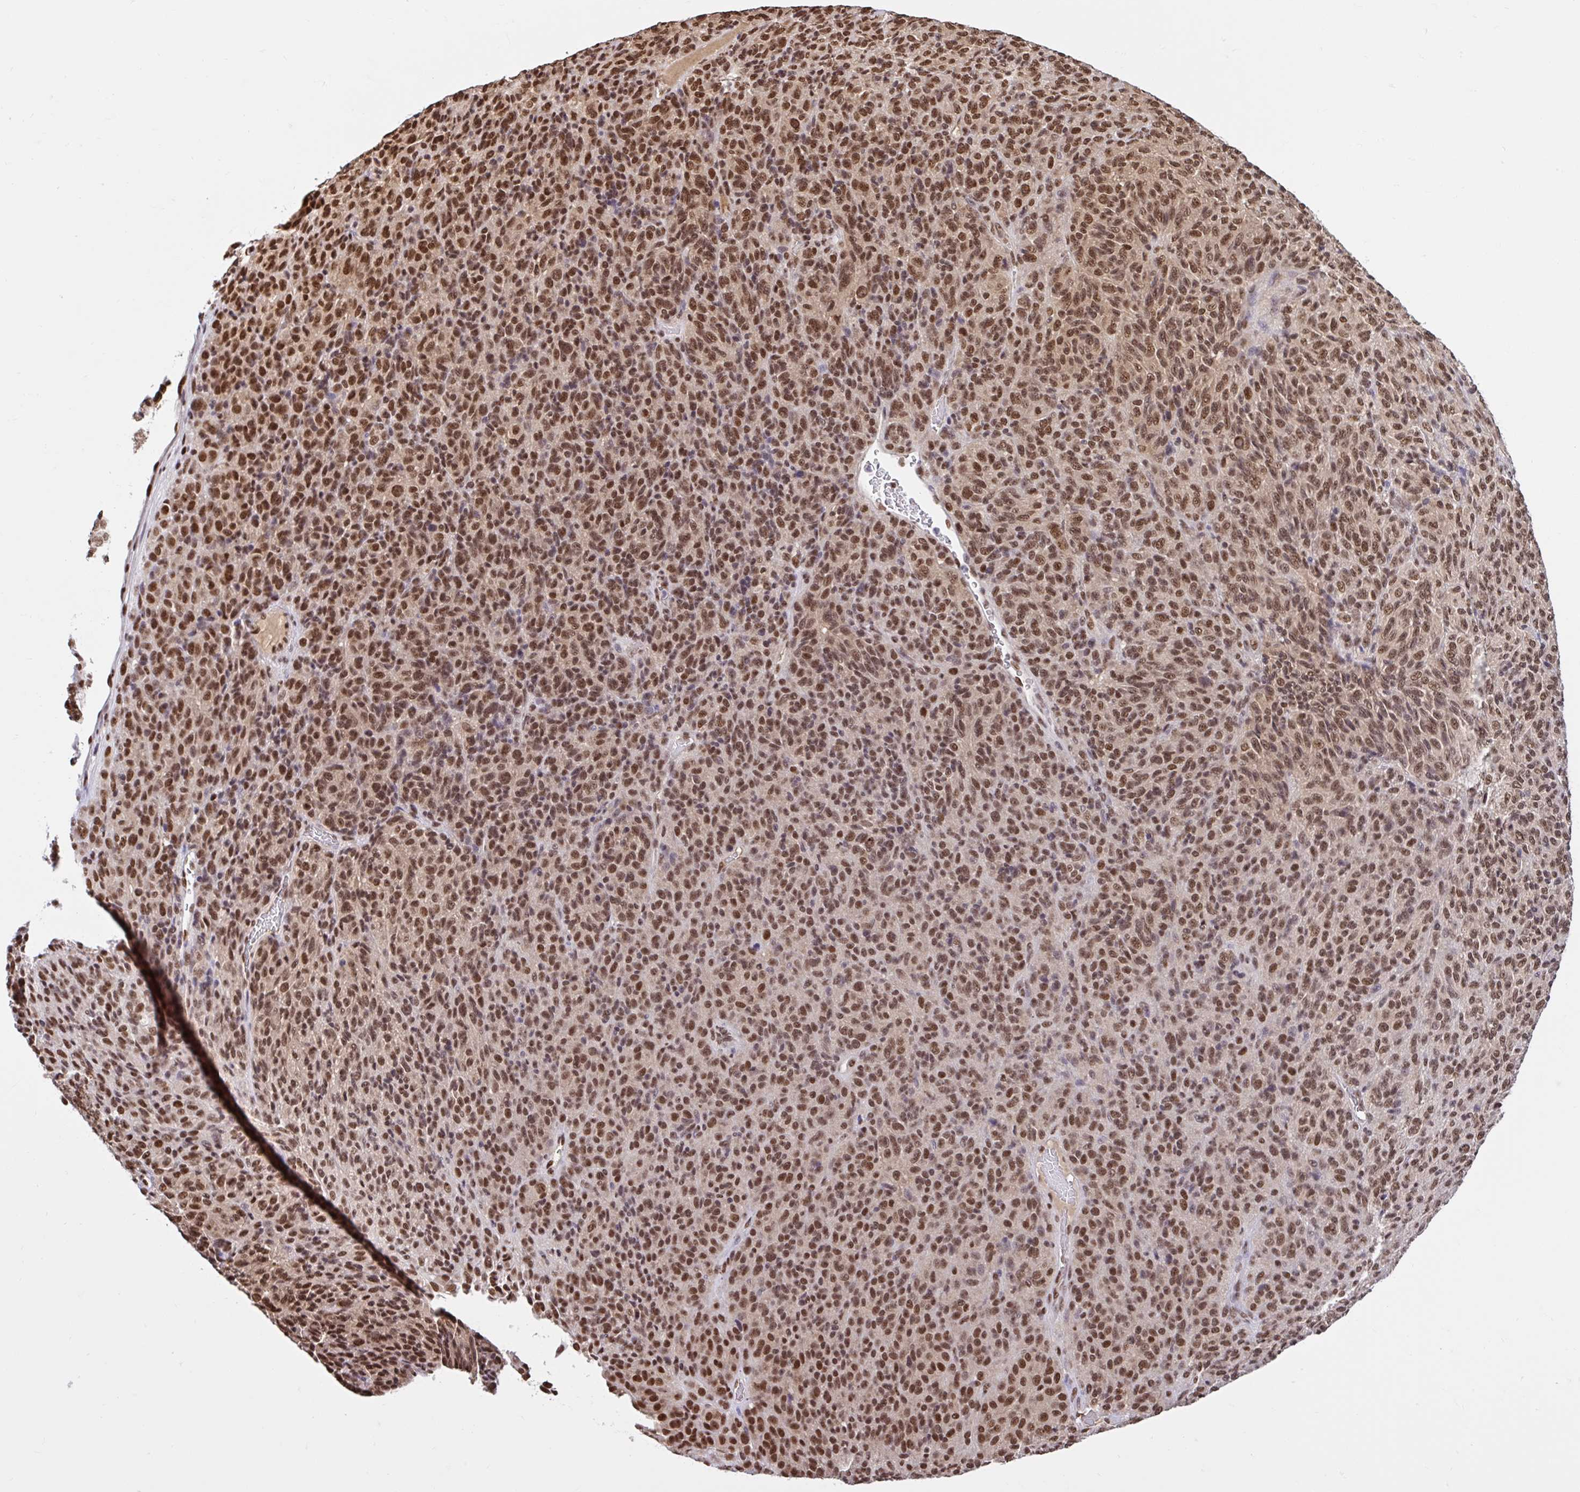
{"staining": {"intensity": "strong", "quantity": ">75%", "location": "nuclear"}, "tissue": "melanoma", "cell_type": "Tumor cells", "image_type": "cancer", "snomed": [{"axis": "morphology", "description": "Malignant melanoma, Metastatic site"}, {"axis": "topography", "description": "Brain"}], "caption": "Immunohistochemistry (IHC) (DAB (3,3'-diaminobenzidine)) staining of human malignant melanoma (metastatic site) shows strong nuclear protein positivity in about >75% of tumor cells.", "gene": "ABCA9", "patient": {"sex": "female", "age": 56}}